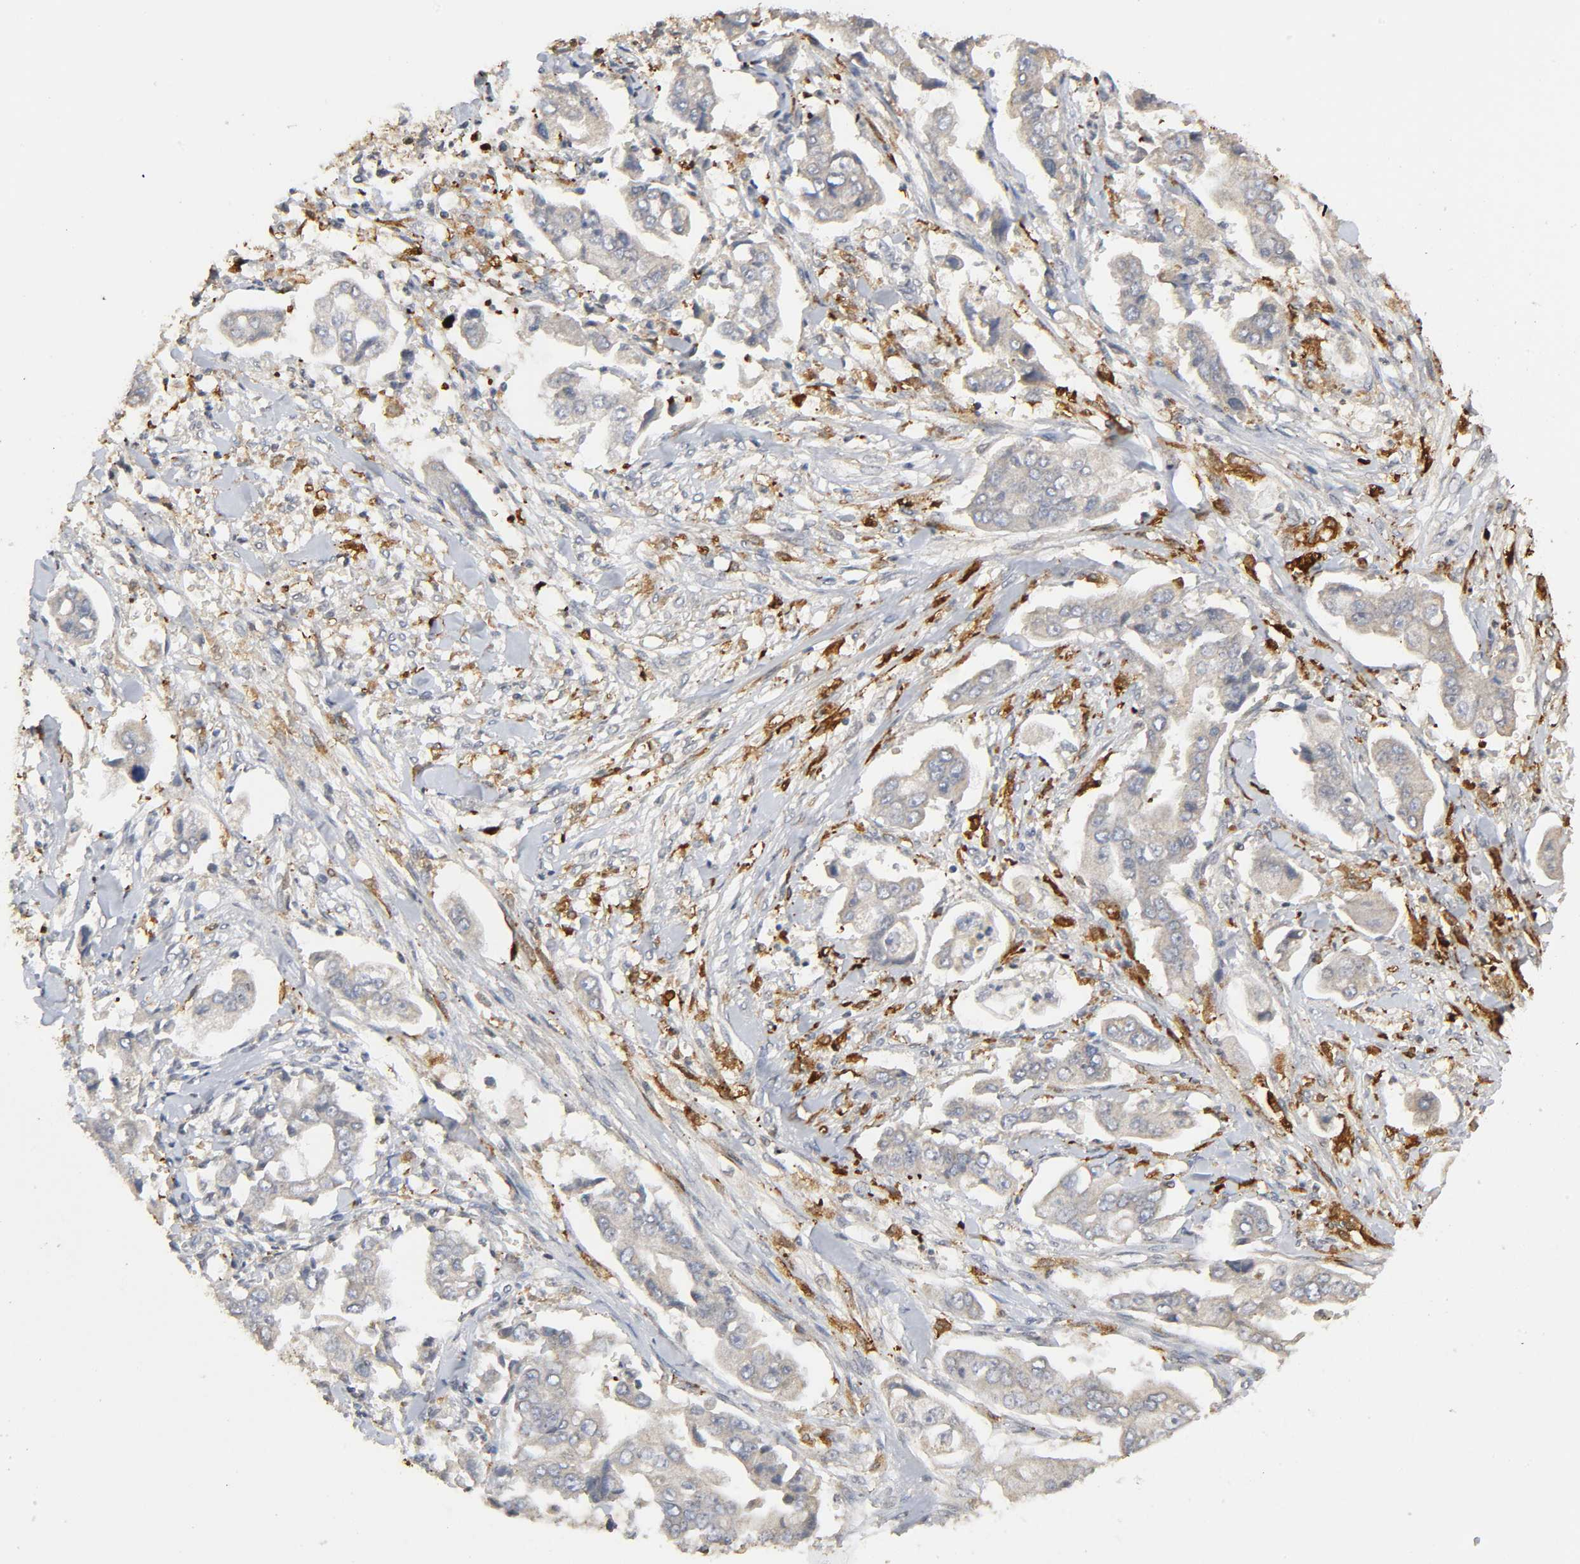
{"staining": {"intensity": "weak", "quantity": "<25%", "location": "nuclear"}, "tissue": "stomach cancer", "cell_type": "Tumor cells", "image_type": "cancer", "snomed": [{"axis": "morphology", "description": "Adenocarcinoma, NOS"}, {"axis": "topography", "description": "Stomach"}], "caption": "Adenocarcinoma (stomach) stained for a protein using IHC displays no expression tumor cells.", "gene": "KAT2B", "patient": {"sex": "male", "age": 62}}